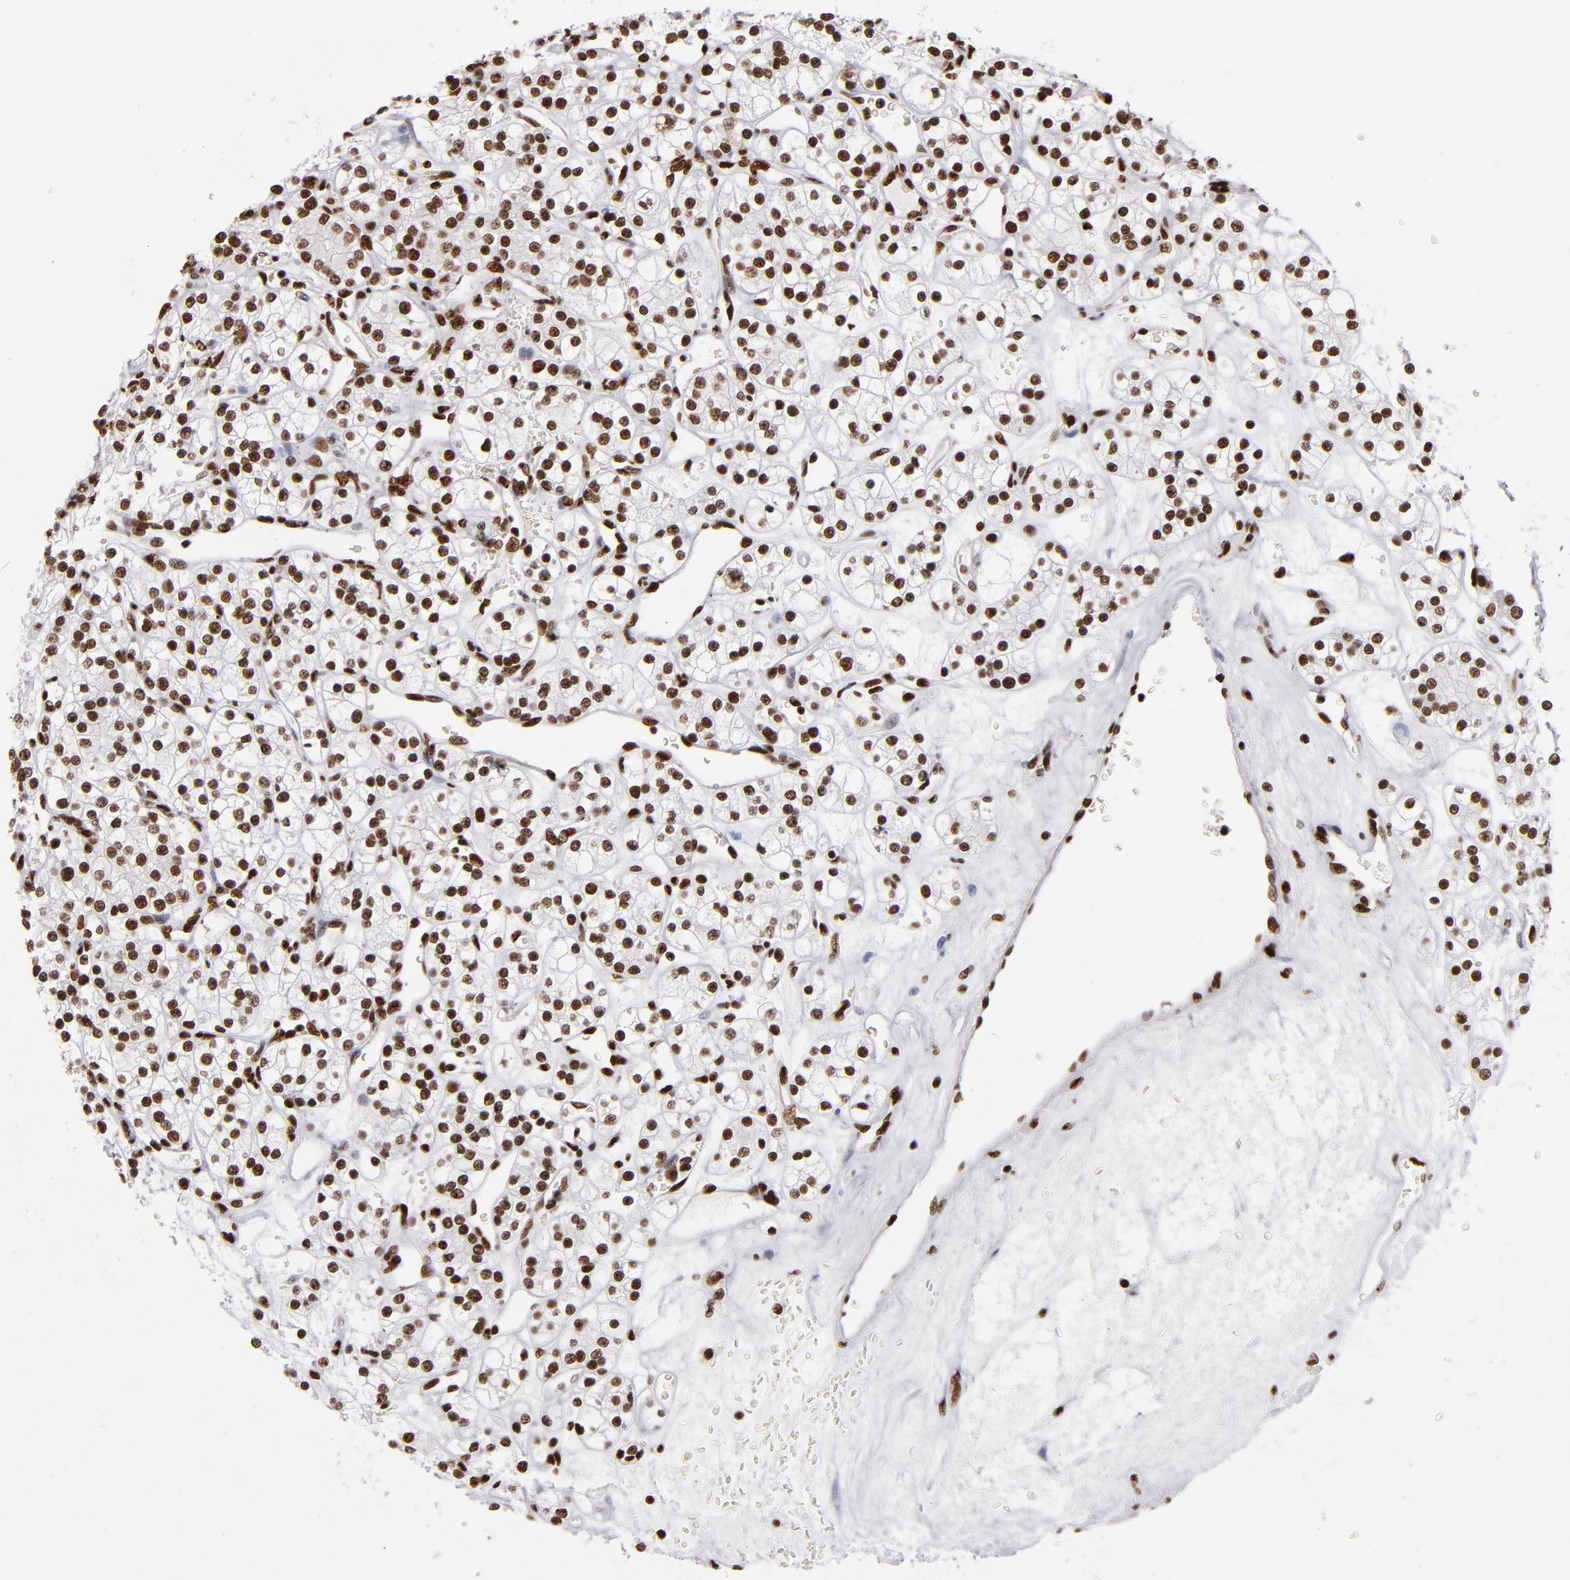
{"staining": {"intensity": "strong", "quantity": ">75%", "location": "nuclear"}, "tissue": "renal cancer", "cell_type": "Tumor cells", "image_type": "cancer", "snomed": [{"axis": "morphology", "description": "Adenocarcinoma, NOS"}, {"axis": "topography", "description": "Kidney"}], "caption": "Immunohistochemical staining of human adenocarcinoma (renal) exhibits high levels of strong nuclear positivity in about >75% of tumor cells. (DAB (3,3'-diaminobenzidine) IHC with brightfield microscopy, high magnification).", "gene": "MRE11", "patient": {"sex": "female", "age": 62}}